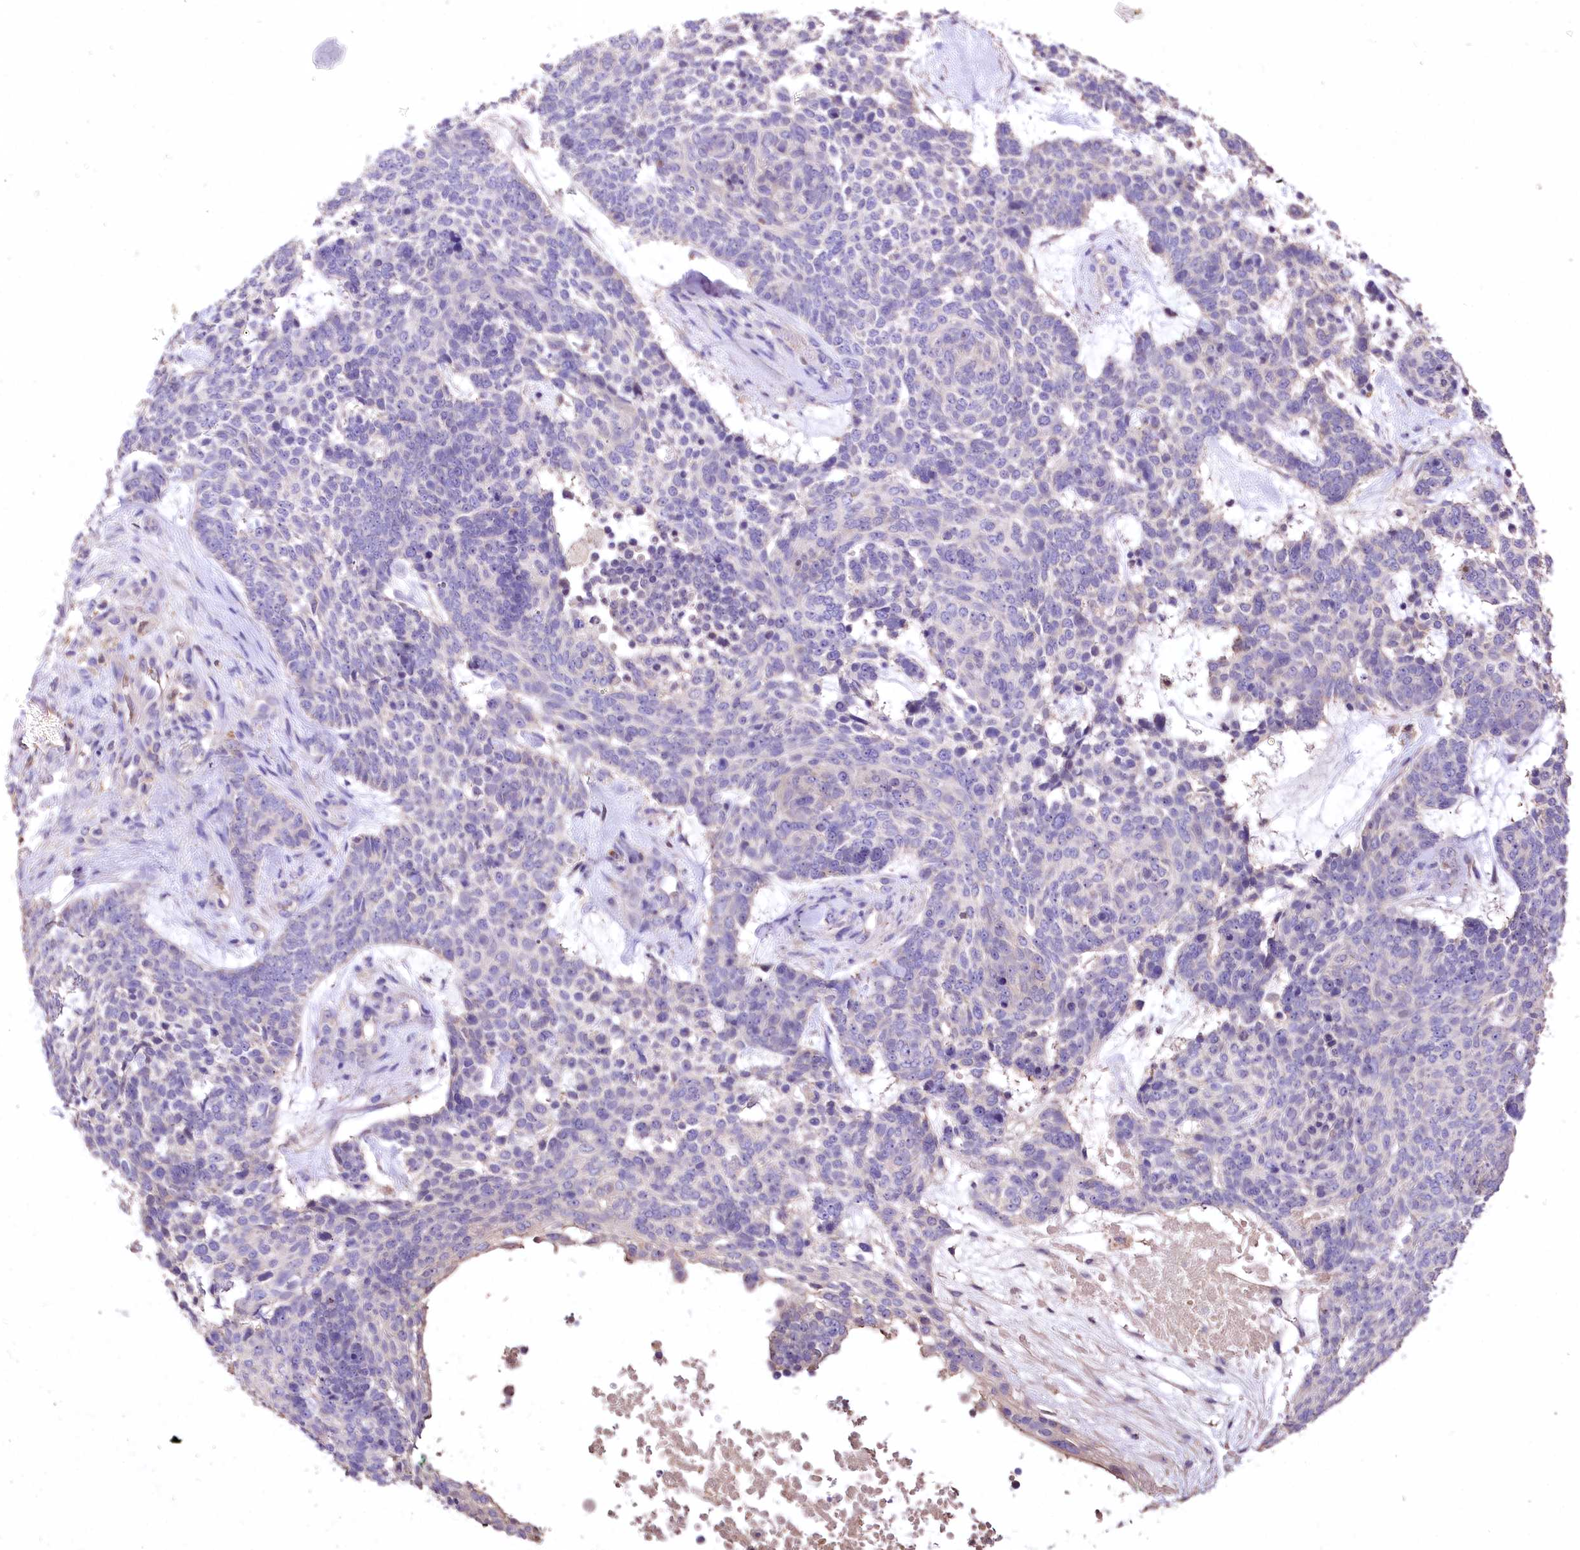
{"staining": {"intensity": "negative", "quantity": "none", "location": "none"}, "tissue": "skin cancer", "cell_type": "Tumor cells", "image_type": "cancer", "snomed": [{"axis": "morphology", "description": "Basal cell carcinoma"}, {"axis": "topography", "description": "Skin"}], "caption": "The photomicrograph displays no significant positivity in tumor cells of basal cell carcinoma (skin).", "gene": "PCYOX1L", "patient": {"sex": "female", "age": 81}}